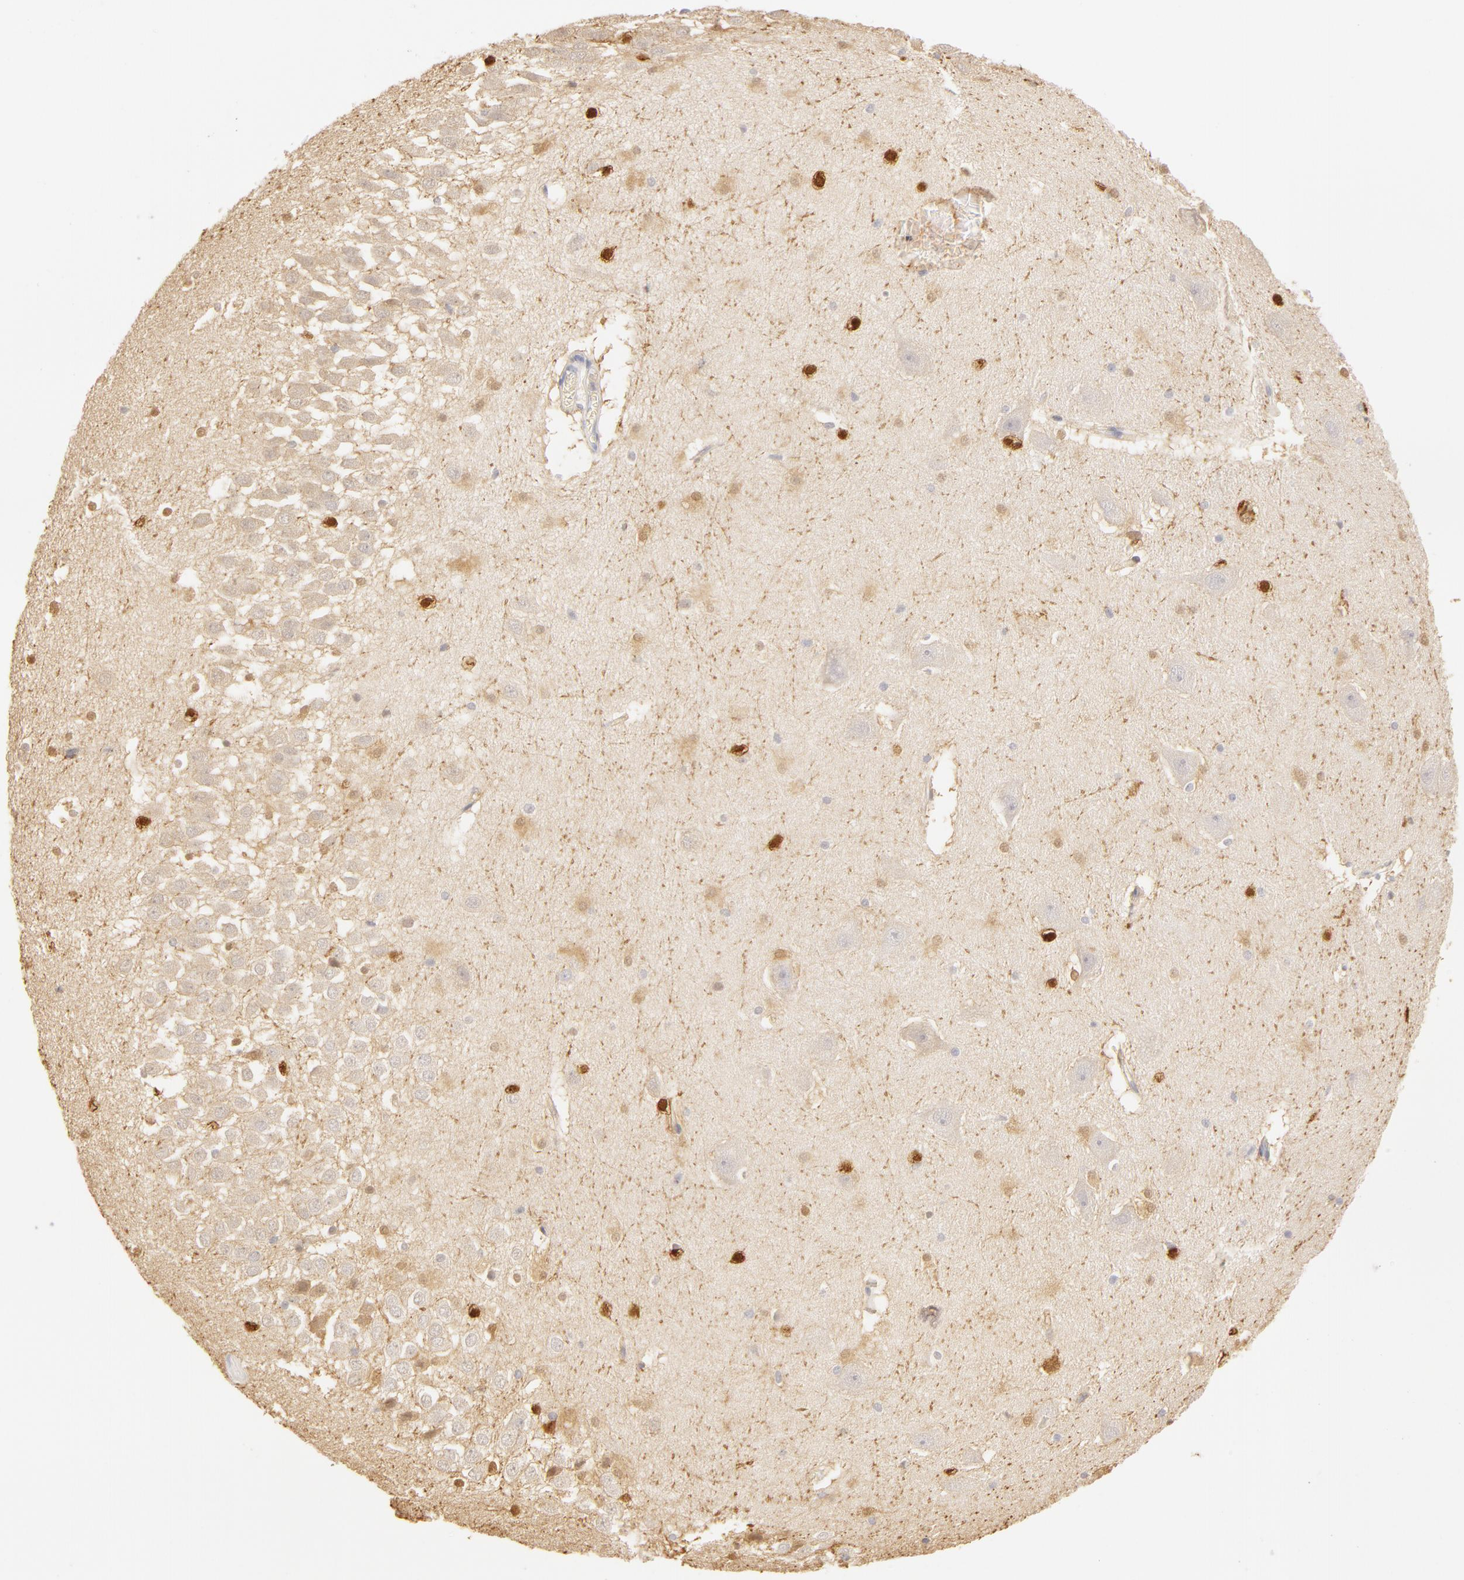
{"staining": {"intensity": "moderate", "quantity": "25%-75%", "location": "nuclear"}, "tissue": "hippocampus", "cell_type": "Glial cells", "image_type": "normal", "snomed": [{"axis": "morphology", "description": "Normal tissue, NOS"}, {"axis": "topography", "description": "Hippocampus"}], "caption": "DAB (3,3'-diaminobenzidine) immunohistochemical staining of unremarkable hippocampus shows moderate nuclear protein staining in approximately 25%-75% of glial cells.", "gene": "CA2", "patient": {"sex": "male", "age": 45}}